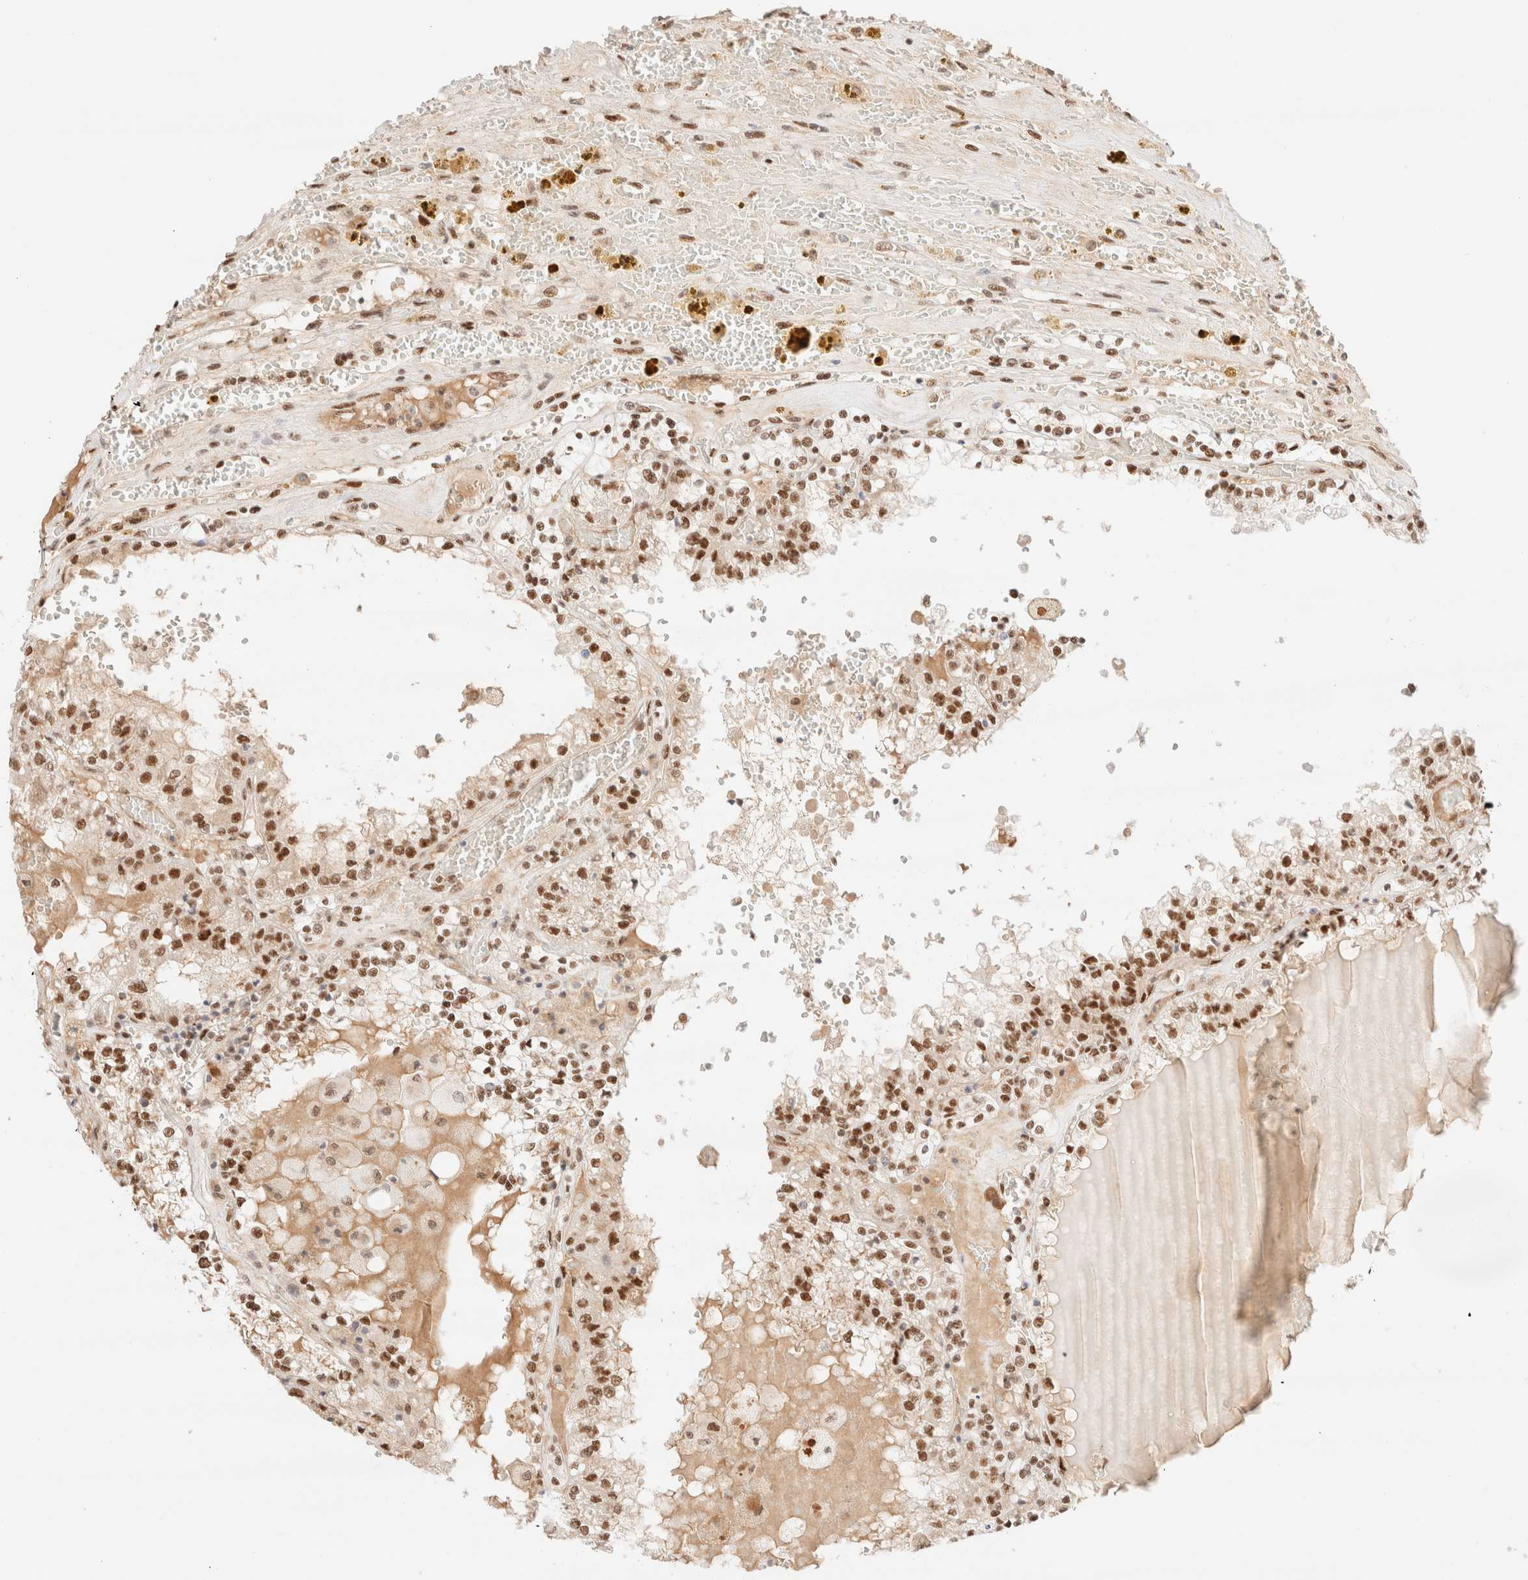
{"staining": {"intensity": "strong", "quantity": ">75%", "location": "nuclear"}, "tissue": "renal cancer", "cell_type": "Tumor cells", "image_type": "cancer", "snomed": [{"axis": "morphology", "description": "Adenocarcinoma, NOS"}, {"axis": "topography", "description": "Kidney"}], "caption": "Renal adenocarcinoma was stained to show a protein in brown. There is high levels of strong nuclear expression in approximately >75% of tumor cells.", "gene": "CIC", "patient": {"sex": "female", "age": 56}}